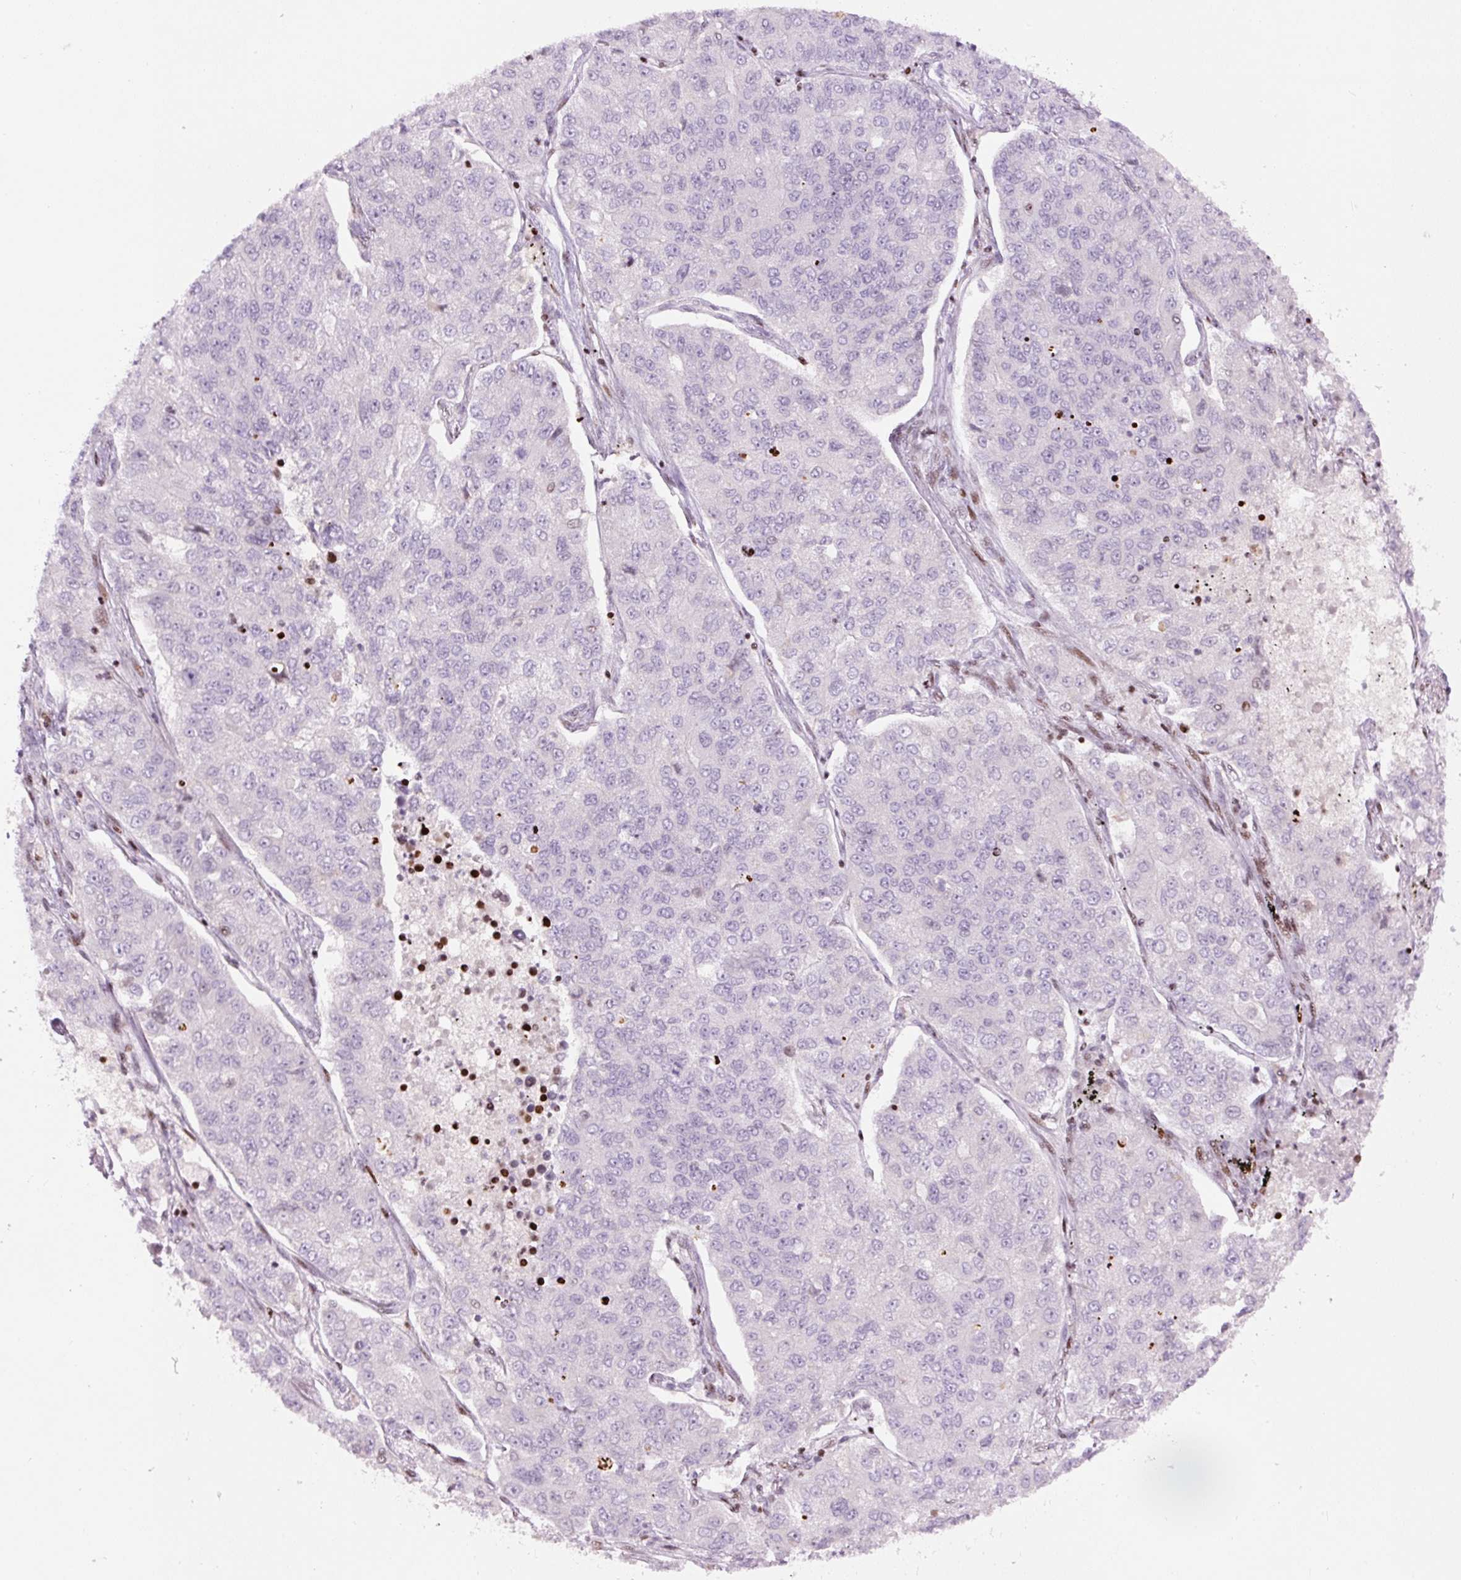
{"staining": {"intensity": "negative", "quantity": "none", "location": "none"}, "tissue": "lung cancer", "cell_type": "Tumor cells", "image_type": "cancer", "snomed": [{"axis": "morphology", "description": "Adenocarcinoma, NOS"}, {"axis": "topography", "description": "Lung"}], "caption": "An immunohistochemistry image of adenocarcinoma (lung) is shown. There is no staining in tumor cells of adenocarcinoma (lung).", "gene": "TMEM177", "patient": {"sex": "male", "age": 49}}